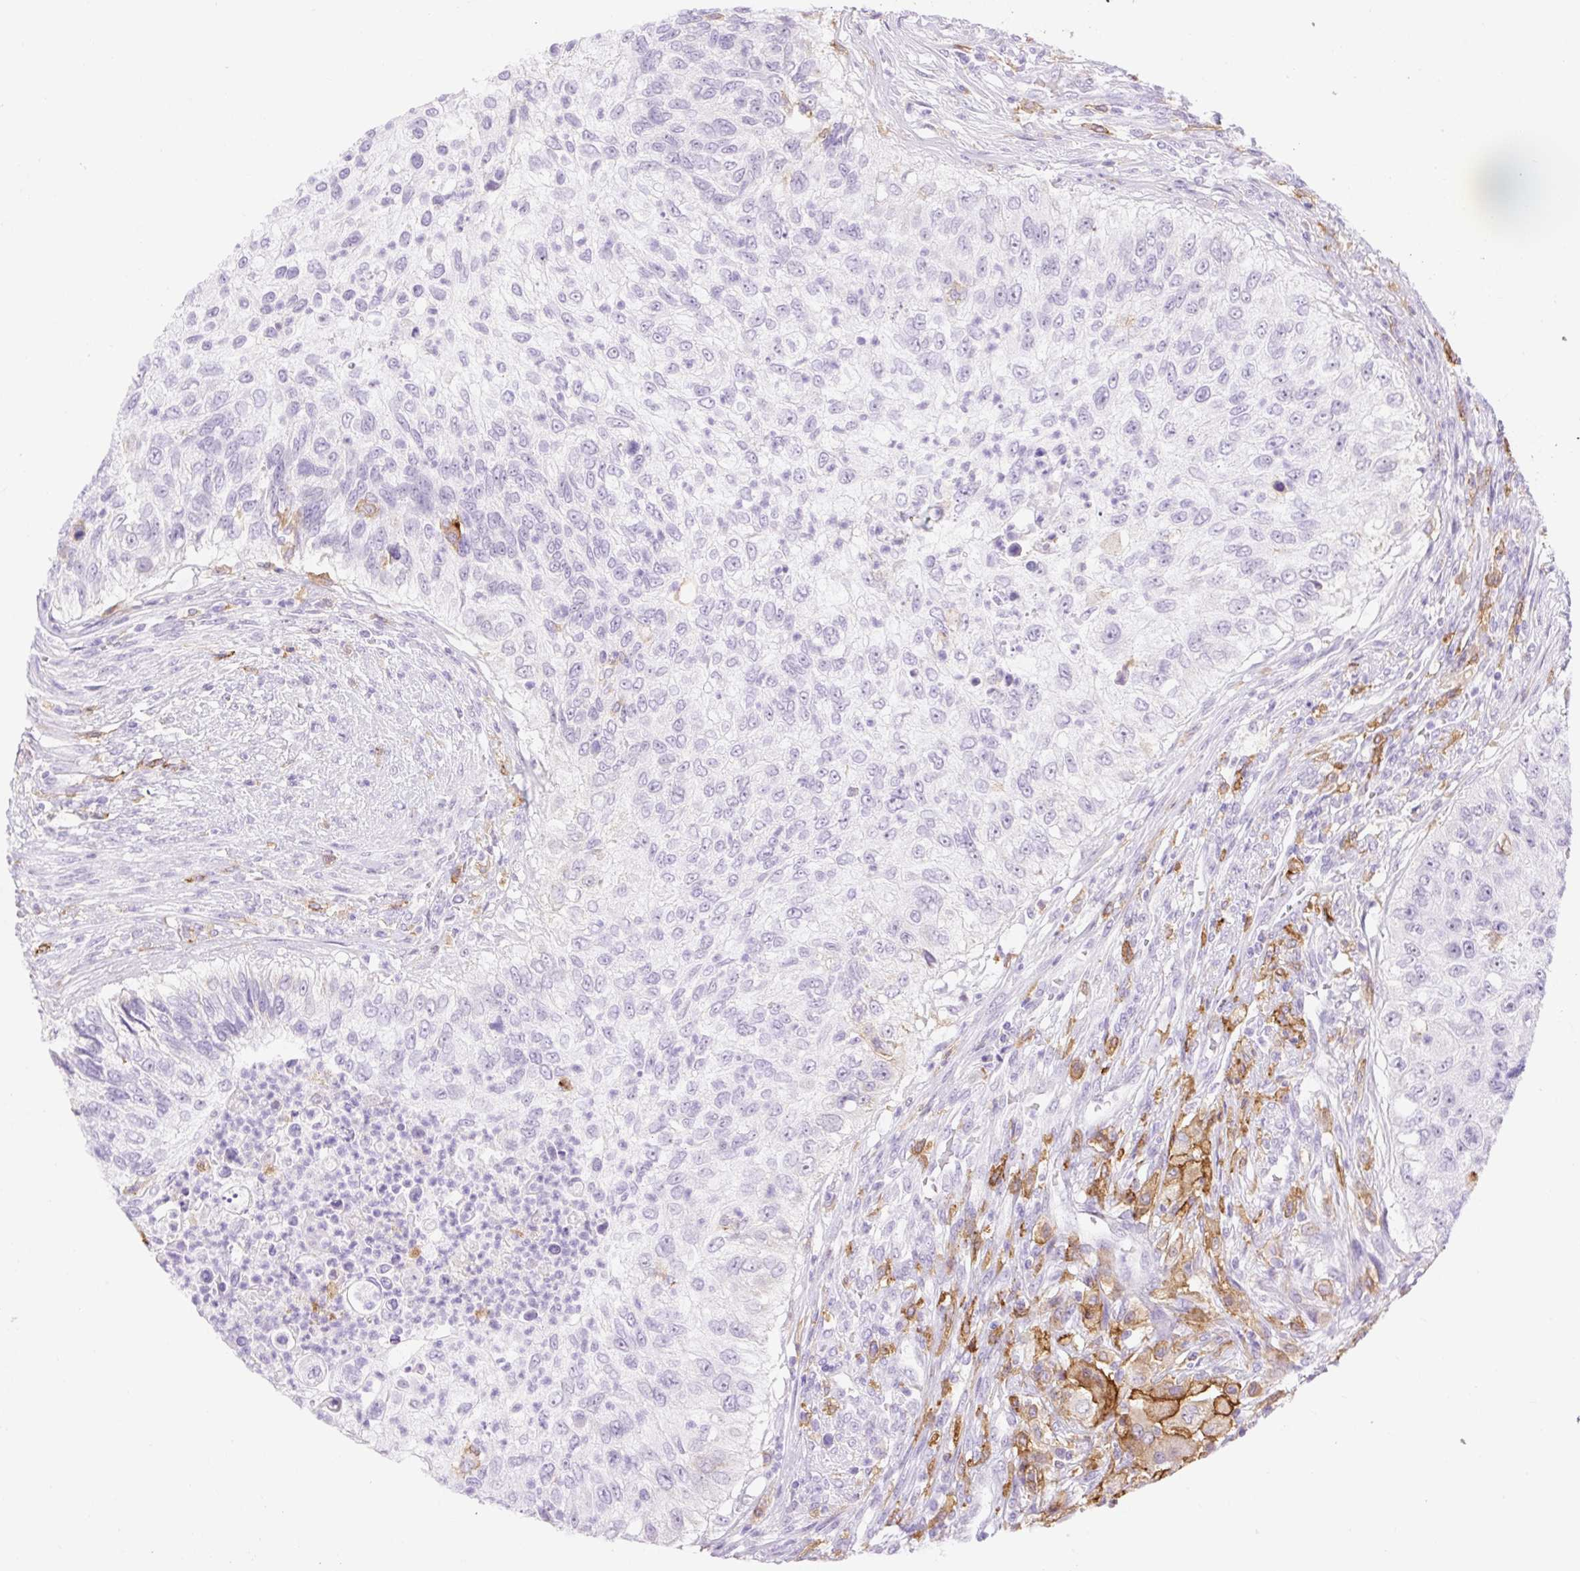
{"staining": {"intensity": "negative", "quantity": "none", "location": "none"}, "tissue": "urothelial cancer", "cell_type": "Tumor cells", "image_type": "cancer", "snomed": [{"axis": "morphology", "description": "Urothelial carcinoma, High grade"}, {"axis": "topography", "description": "Urinary bladder"}], "caption": "Immunohistochemistry image of human urothelial cancer stained for a protein (brown), which reveals no expression in tumor cells. The staining is performed using DAB (3,3'-diaminobenzidine) brown chromogen with nuclei counter-stained in using hematoxylin.", "gene": "SIGLEC1", "patient": {"sex": "female", "age": 60}}